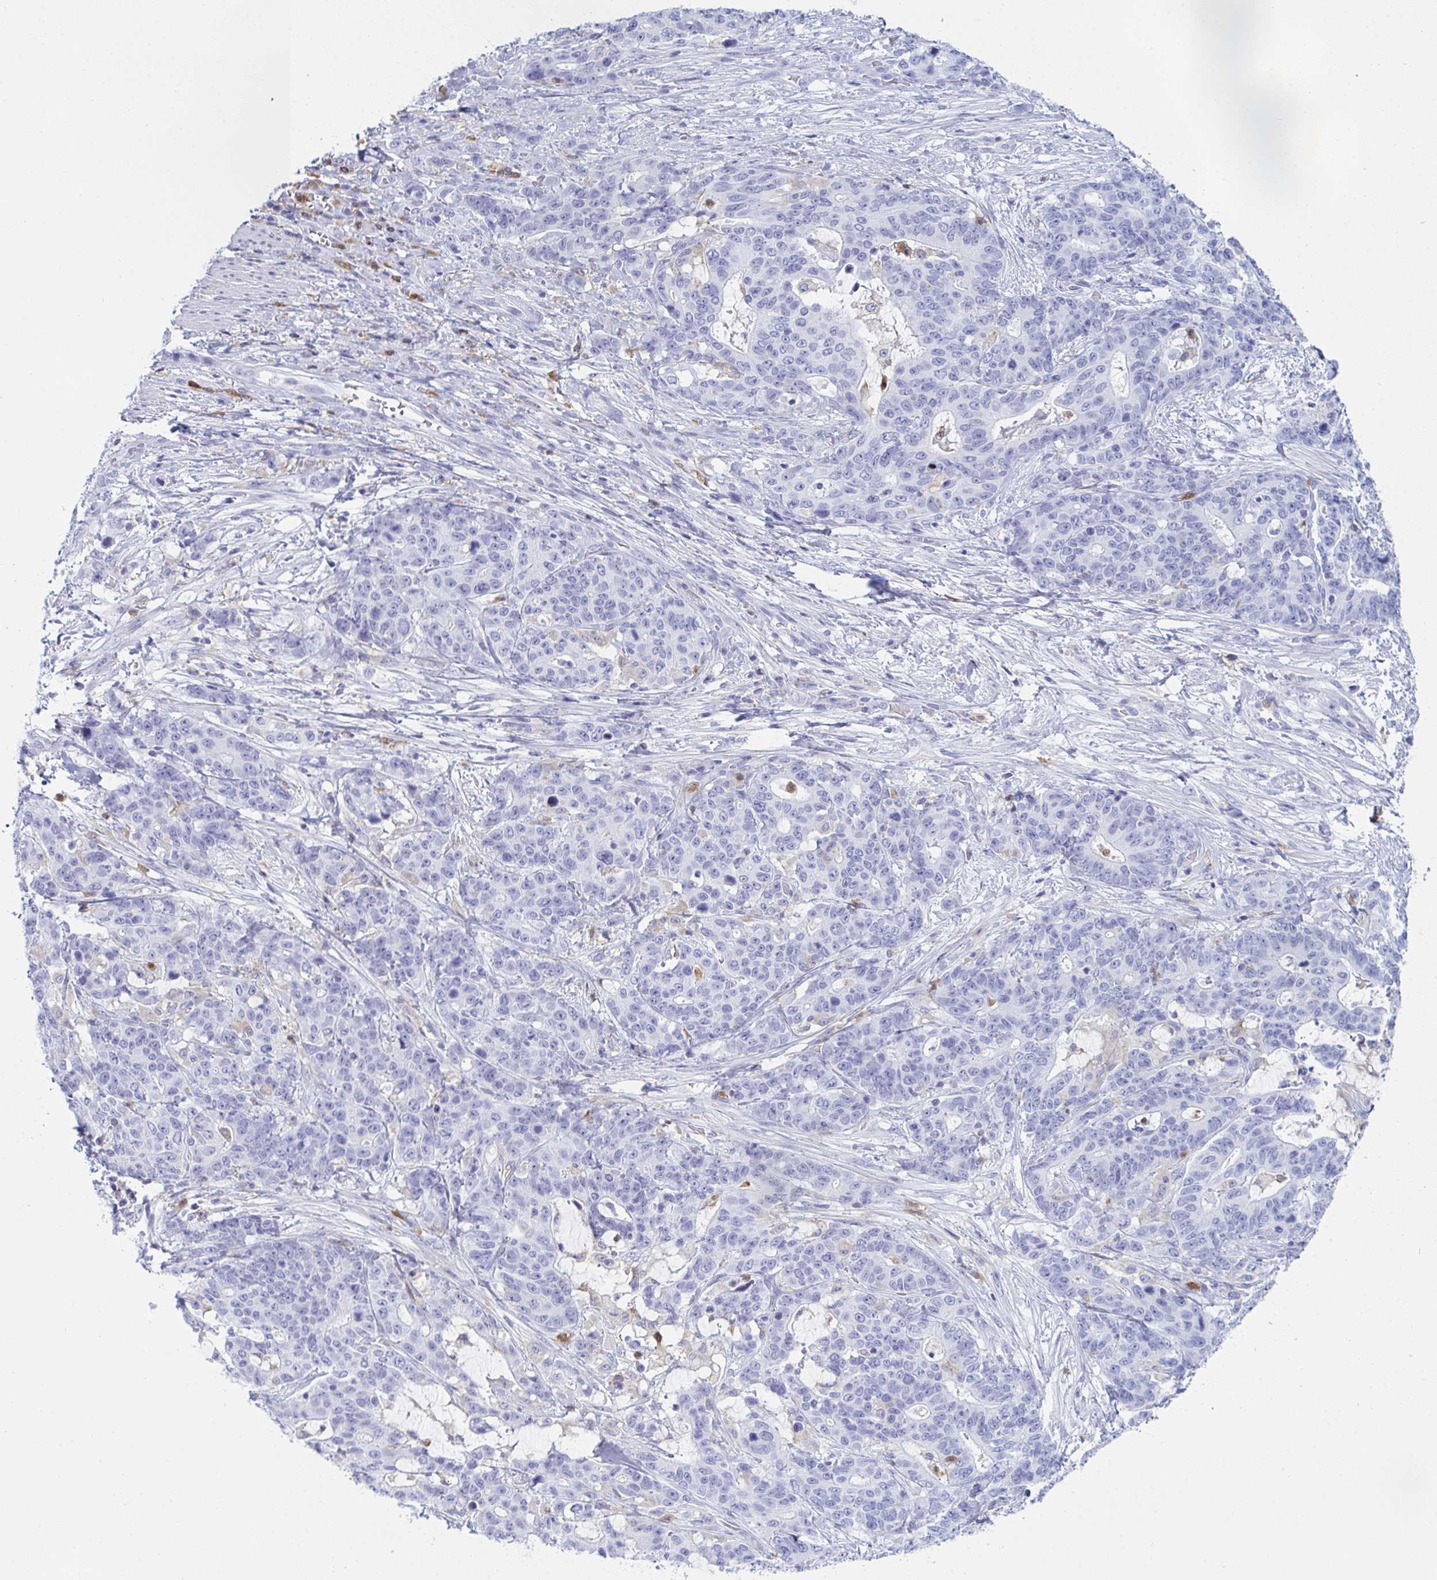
{"staining": {"intensity": "negative", "quantity": "none", "location": "none"}, "tissue": "stomach cancer", "cell_type": "Tumor cells", "image_type": "cancer", "snomed": [{"axis": "morphology", "description": "Normal tissue, NOS"}, {"axis": "morphology", "description": "Adenocarcinoma, NOS"}, {"axis": "topography", "description": "Stomach"}], "caption": "Immunohistochemistry (IHC) of human stomach adenocarcinoma exhibits no staining in tumor cells. The staining was performed using DAB to visualize the protein expression in brown, while the nuclei were stained in blue with hematoxylin (Magnification: 20x).", "gene": "MYO1F", "patient": {"sex": "female", "age": 64}}